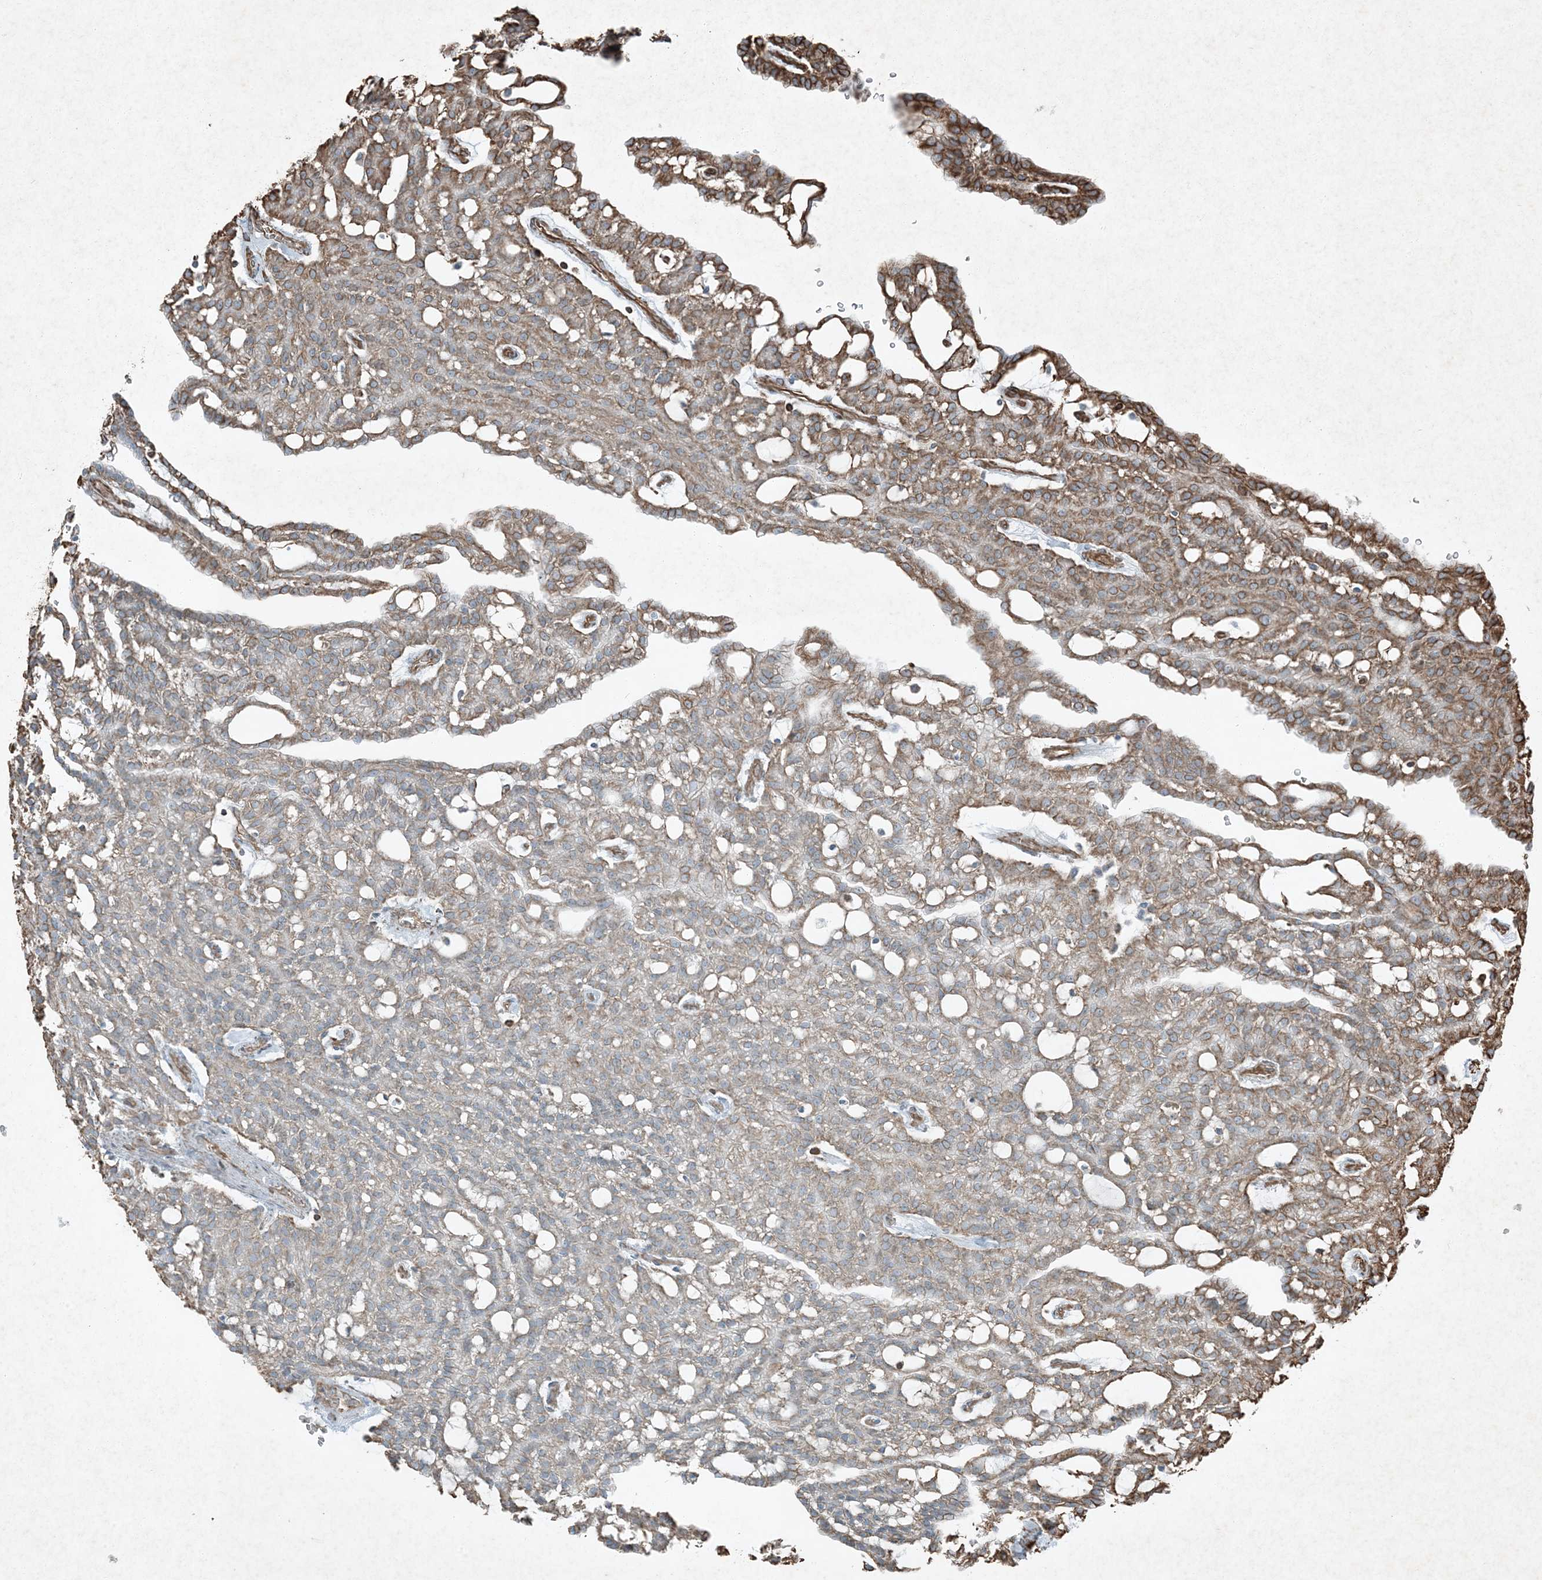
{"staining": {"intensity": "moderate", "quantity": "25%-75%", "location": "cytoplasmic/membranous"}, "tissue": "renal cancer", "cell_type": "Tumor cells", "image_type": "cancer", "snomed": [{"axis": "morphology", "description": "Adenocarcinoma, NOS"}, {"axis": "topography", "description": "Kidney"}], "caption": "This is an image of immunohistochemistry (IHC) staining of adenocarcinoma (renal), which shows moderate expression in the cytoplasmic/membranous of tumor cells.", "gene": "RYK", "patient": {"sex": "male", "age": 63}}